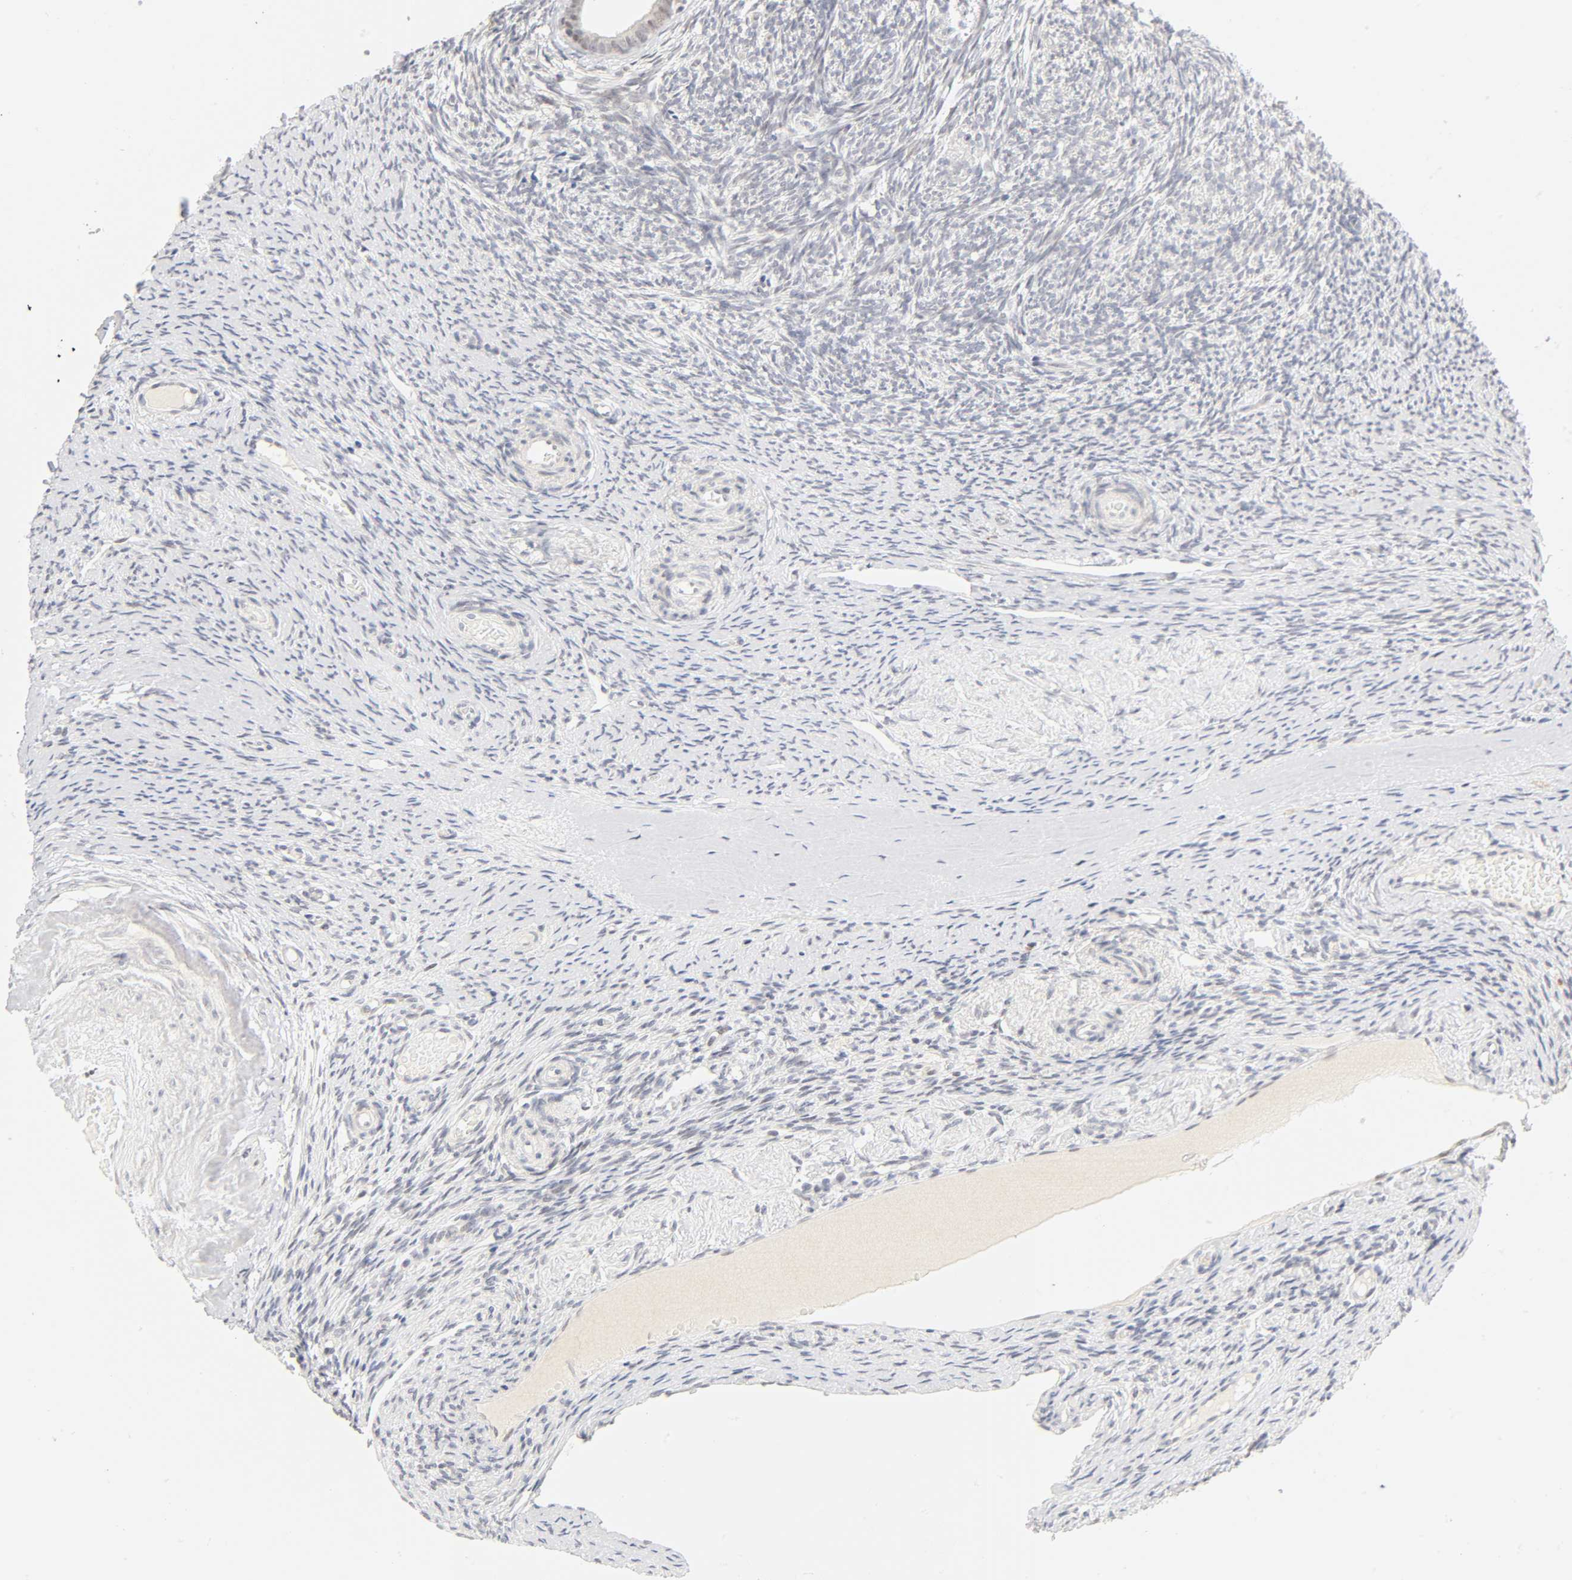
{"staining": {"intensity": "weak", "quantity": "<25%", "location": "nuclear"}, "tissue": "ovary", "cell_type": "Follicle cells", "image_type": "normal", "snomed": [{"axis": "morphology", "description": "Normal tissue, NOS"}, {"axis": "topography", "description": "Ovary"}], "caption": "Immunohistochemistry (IHC) histopathology image of unremarkable ovary stained for a protein (brown), which shows no staining in follicle cells. (DAB (3,3'-diaminobenzidine) immunohistochemistry (IHC) visualized using brightfield microscopy, high magnification).", "gene": "MNAT1", "patient": {"sex": "female", "age": 60}}